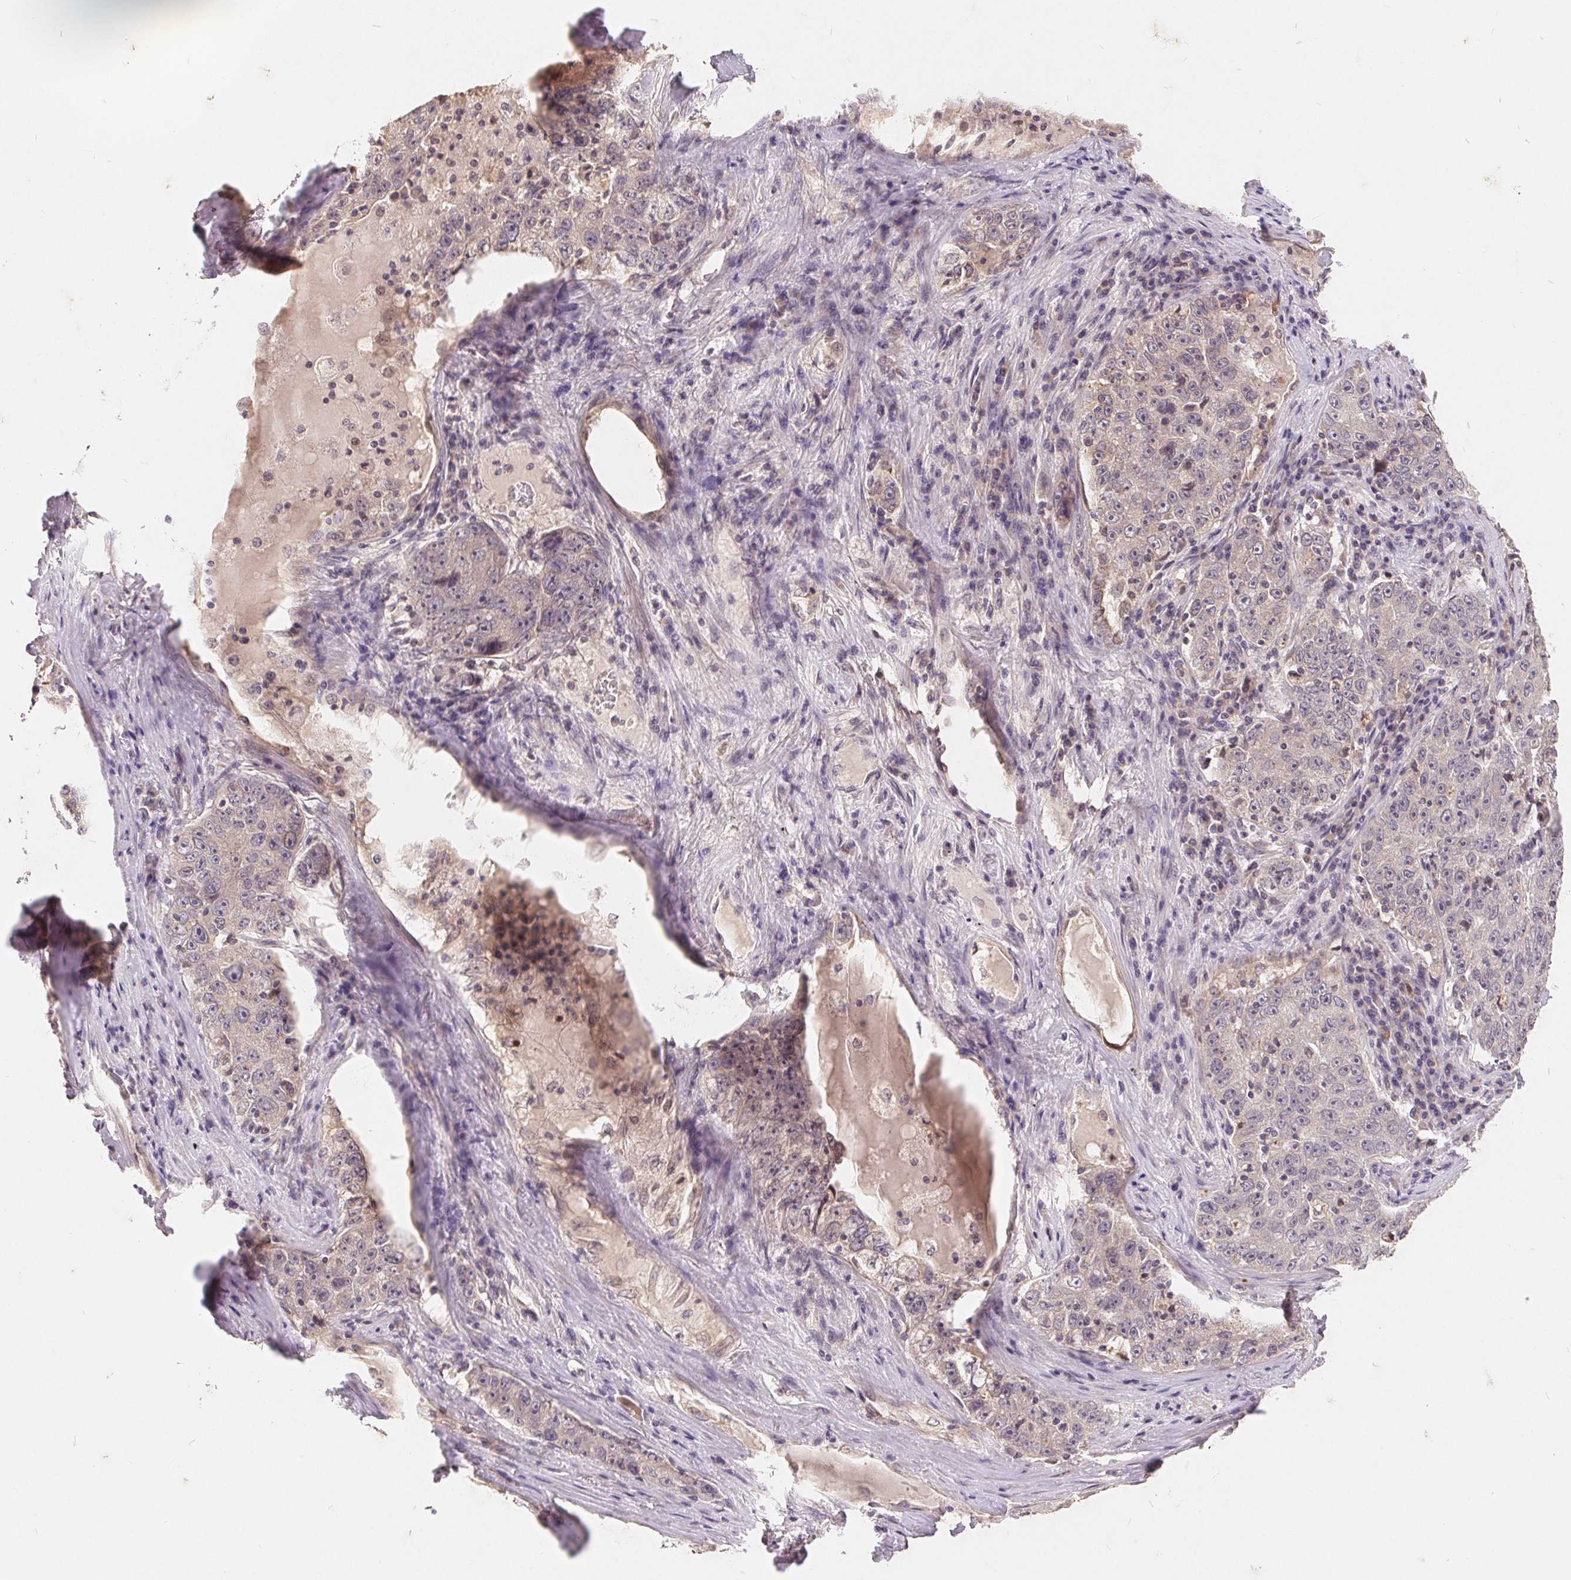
{"staining": {"intensity": "negative", "quantity": "none", "location": "none"}, "tissue": "lung cancer", "cell_type": "Tumor cells", "image_type": "cancer", "snomed": [{"axis": "morphology", "description": "Normal morphology"}, {"axis": "morphology", "description": "Adenocarcinoma, NOS"}, {"axis": "topography", "description": "Lymph node"}, {"axis": "topography", "description": "Lung"}], "caption": "Tumor cells are negative for protein expression in human adenocarcinoma (lung).", "gene": "CDIPT", "patient": {"sex": "female", "age": 57}}